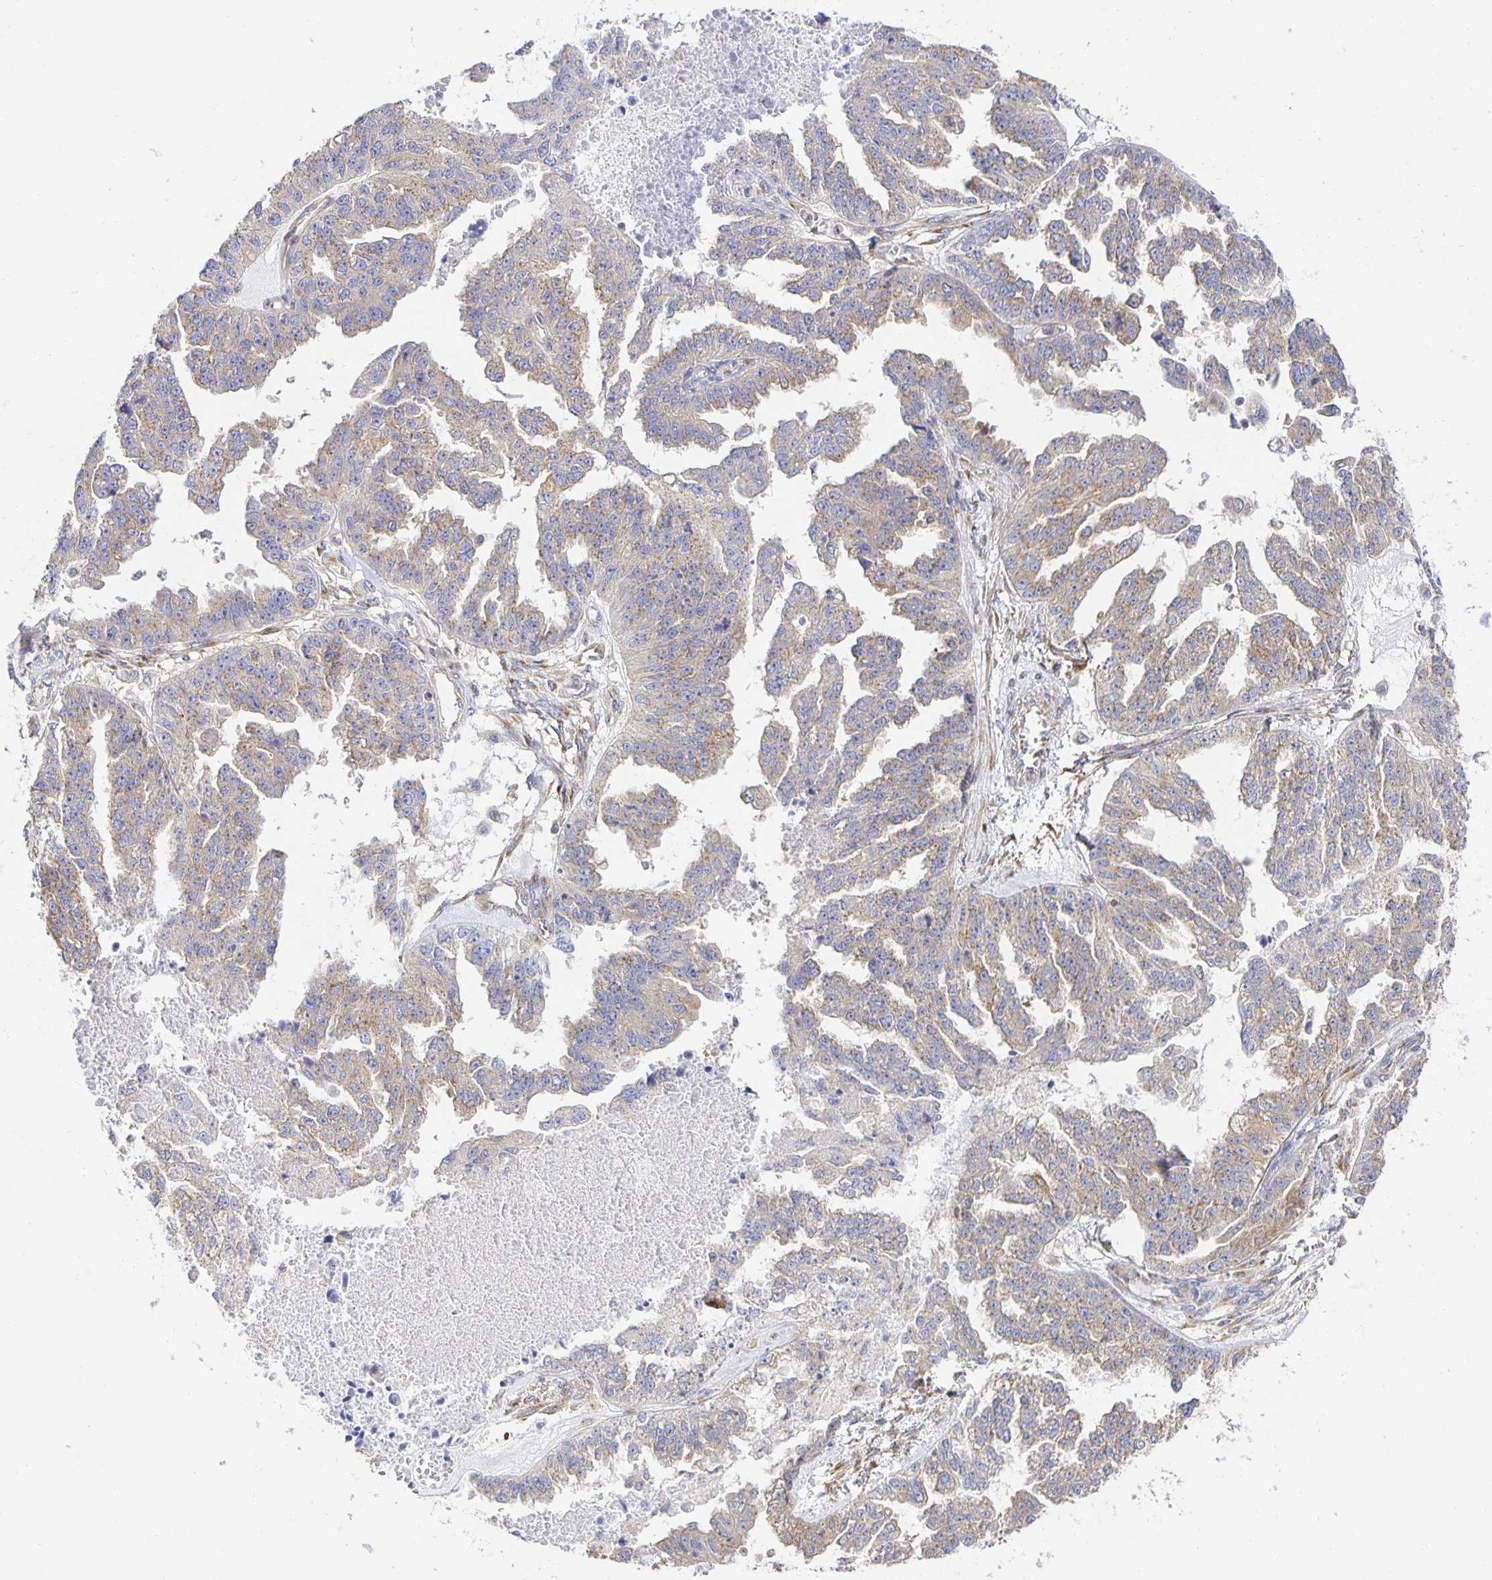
{"staining": {"intensity": "weak", "quantity": ">75%", "location": "cytoplasmic/membranous"}, "tissue": "ovarian cancer", "cell_type": "Tumor cells", "image_type": "cancer", "snomed": [{"axis": "morphology", "description": "Cystadenocarcinoma, serous, NOS"}, {"axis": "topography", "description": "Ovary"}], "caption": "This photomicrograph demonstrates immunohistochemistry staining of ovarian serous cystadenocarcinoma, with low weak cytoplasmic/membranous expression in about >75% of tumor cells.", "gene": "USO1", "patient": {"sex": "female", "age": 58}}